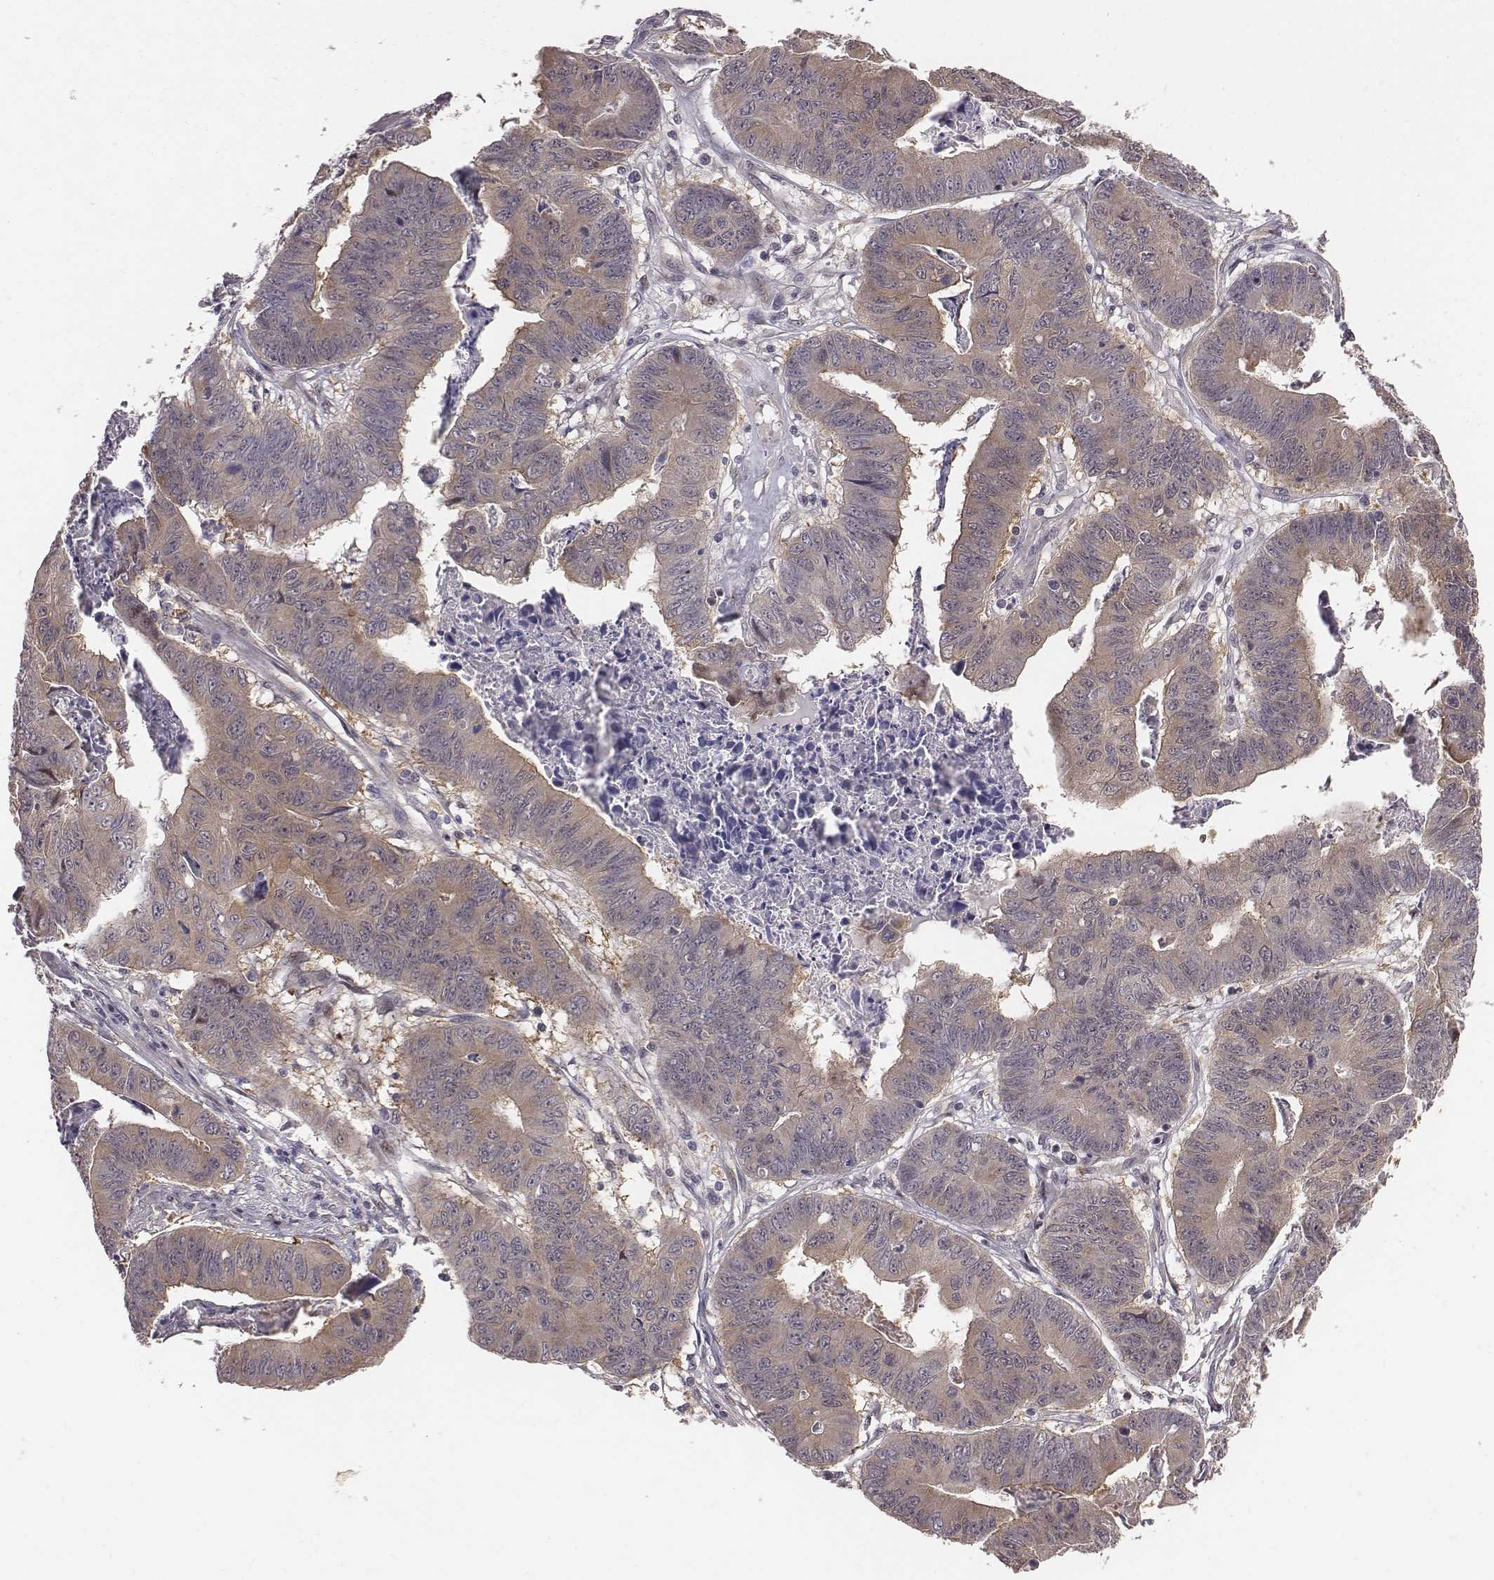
{"staining": {"intensity": "moderate", "quantity": ">75%", "location": "cytoplasmic/membranous"}, "tissue": "stomach cancer", "cell_type": "Tumor cells", "image_type": "cancer", "snomed": [{"axis": "morphology", "description": "Adenocarcinoma, NOS"}, {"axis": "topography", "description": "Stomach, lower"}], "caption": "Adenocarcinoma (stomach) was stained to show a protein in brown. There is medium levels of moderate cytoplasmic/membranous positivity in approximately >75% of tumor cells.", "gene": "SMURF2", "patient": {"sex": "male", "age": 77}}